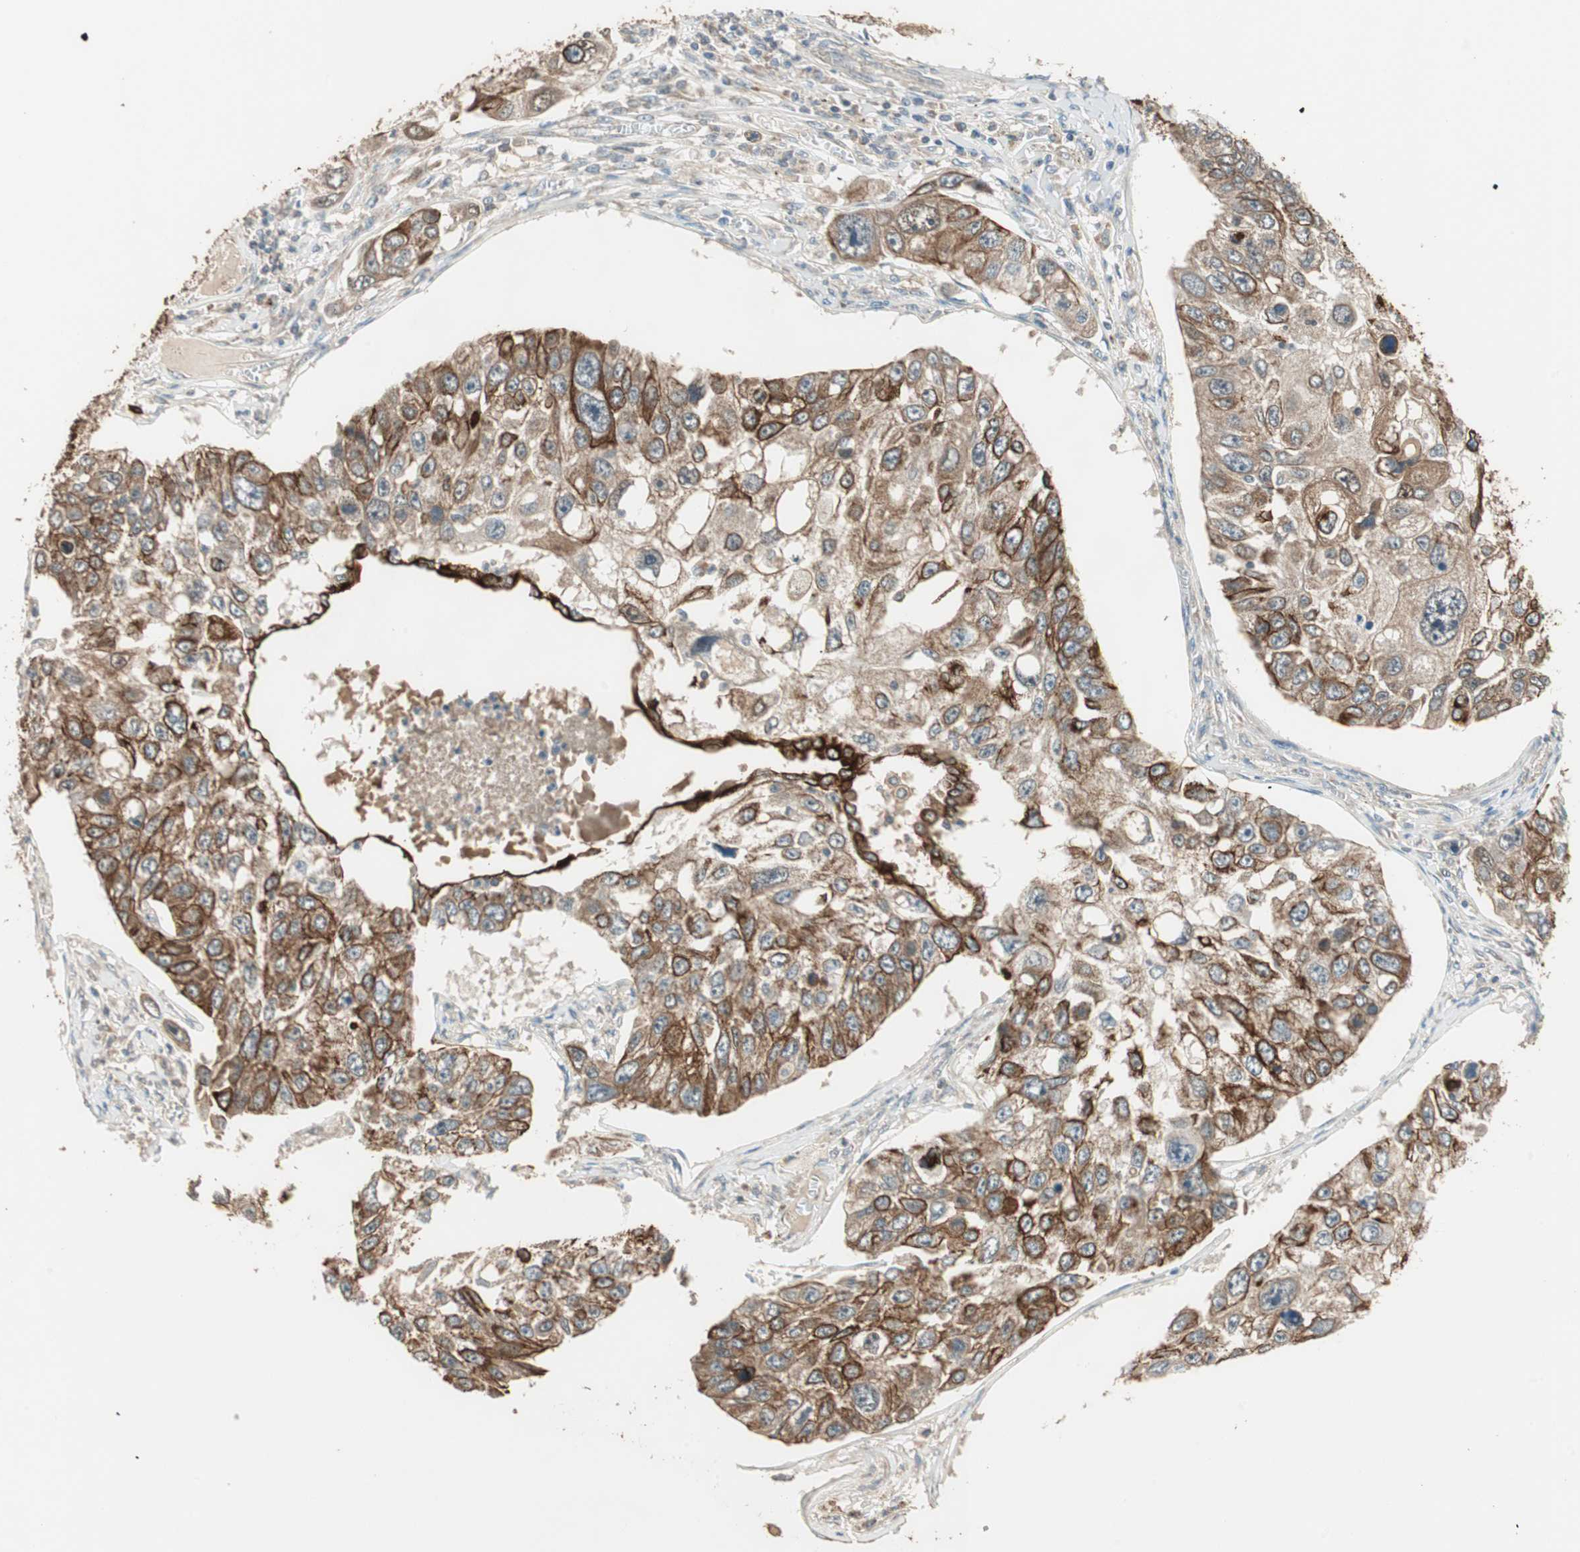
{"staining": {"intensity": "strong", "quantity": ">75%", "location": "cytoplasmic/membranous"}, "tissue": "lung cancer", "cell_type": "Tumor cells", "image_type": "cancer", "snomed": [{"axis": "morphology", "description": "Squamous cell carcinoma, NOS"}, {"axis": "topography", "description": "Lung"}], "caption": "IHC of lung cancer (squamous cell carcinoma) exhibits high levels of strong cytoplasmic/membranous expression in approximately >75% of tumor cells. (Brightfield microscopy of DAB IHC at high magnification).", "gene": "TRIM21", "patient": {"sex": "male", "age": 71}}